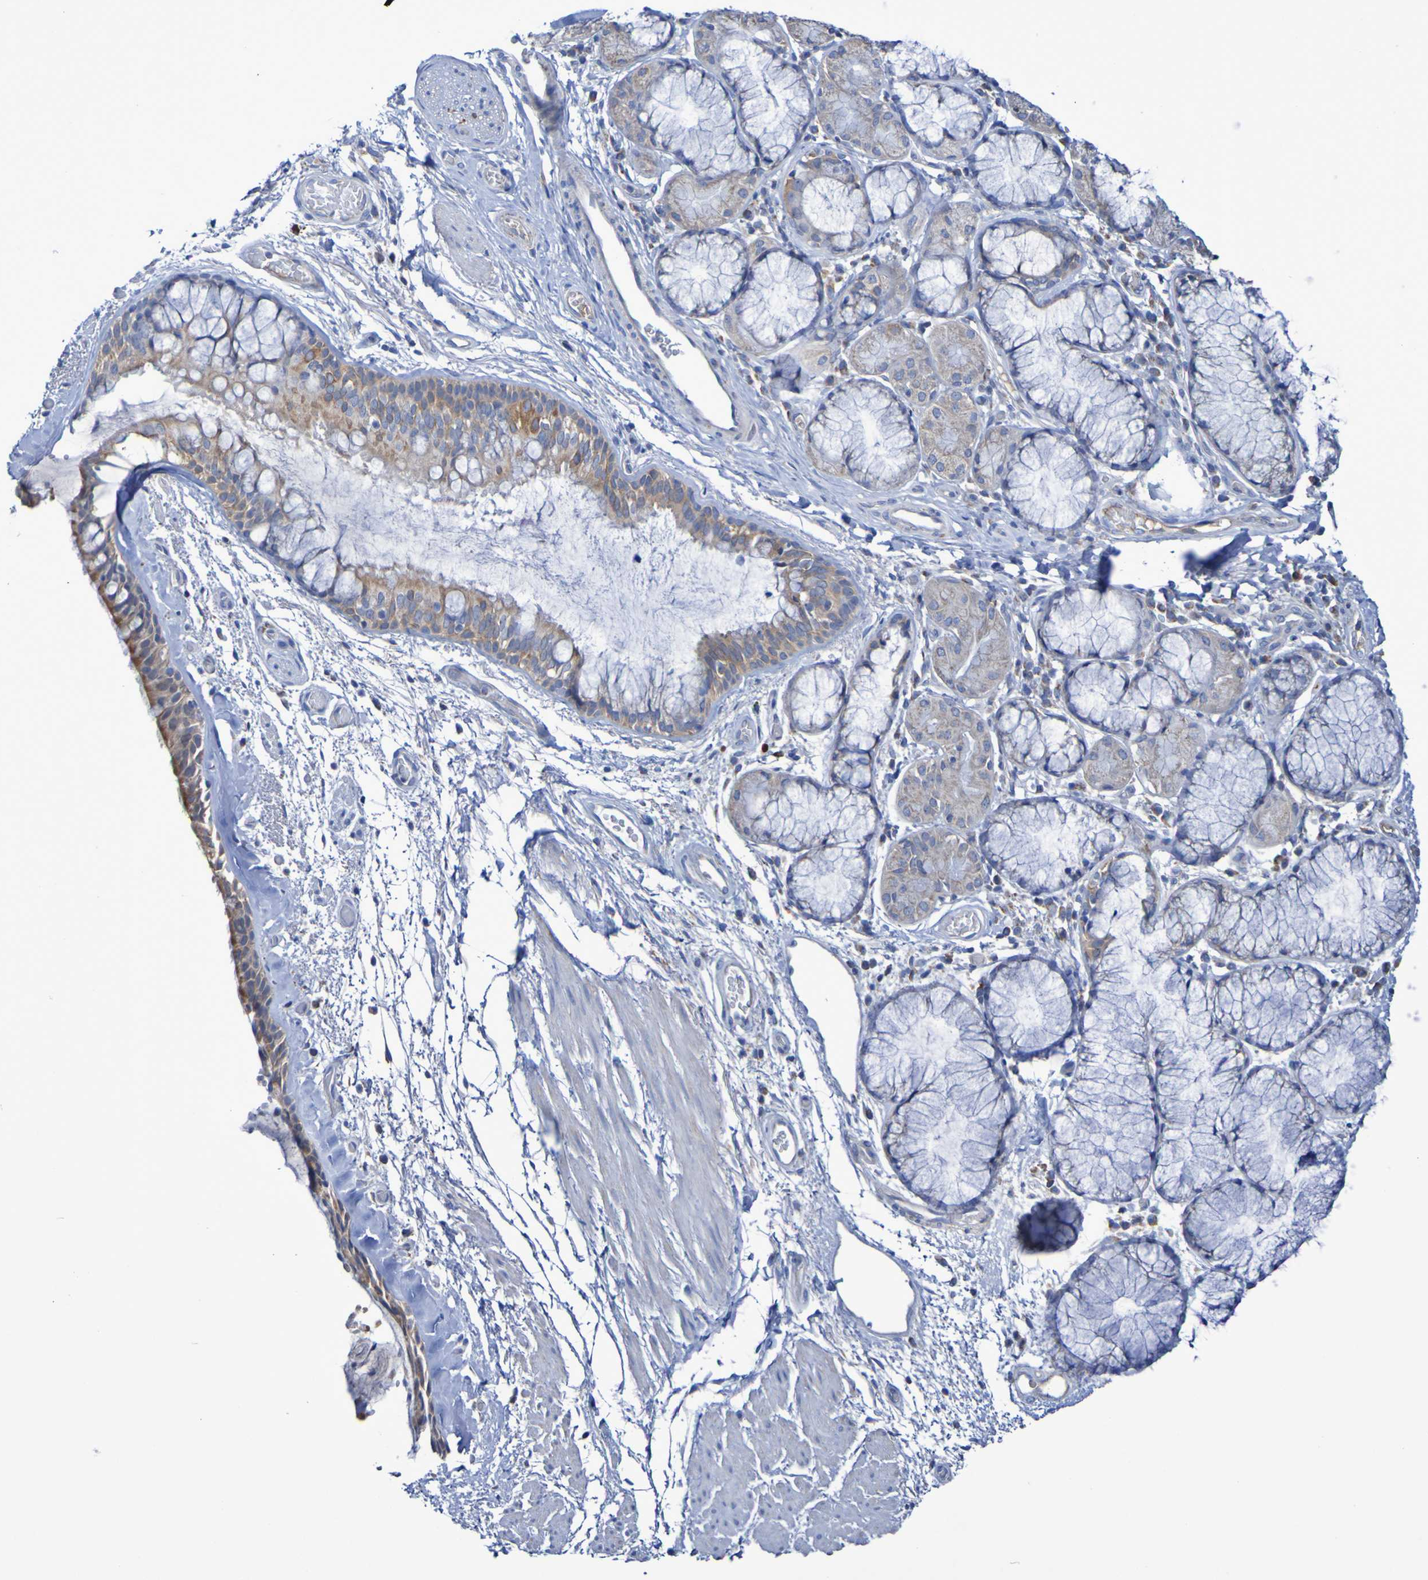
{"staining": {"intensity": "moderate", "quantity": ">75%", "location": "cytoplasmic/membranous"}, "tissue": "bronchus", "cell_type": "Respiratory epithelial cells", "image_type": "normal", "snomed": [{"axis": "morphology", "description": "Normal tissue, NOS"}, {"axis": "morphology", "description": "Adenocarcinoma, NOS"}, {"axis": "topography", "description": "Bronchus"}, {"axis": "topography", "description": "Lung"}], "caption": "IHC histopathology image of normal bronchus: bronchus stained using IHC exhibits medium levels of moderate protein expression localized specifically in the cytoplasmic/membranous of respiratory epithelial cells, appearing as a cytoplasmic/membranous brown color.", "gene": "CNTN2", "patient": {"sex": "female", "age": 54}}